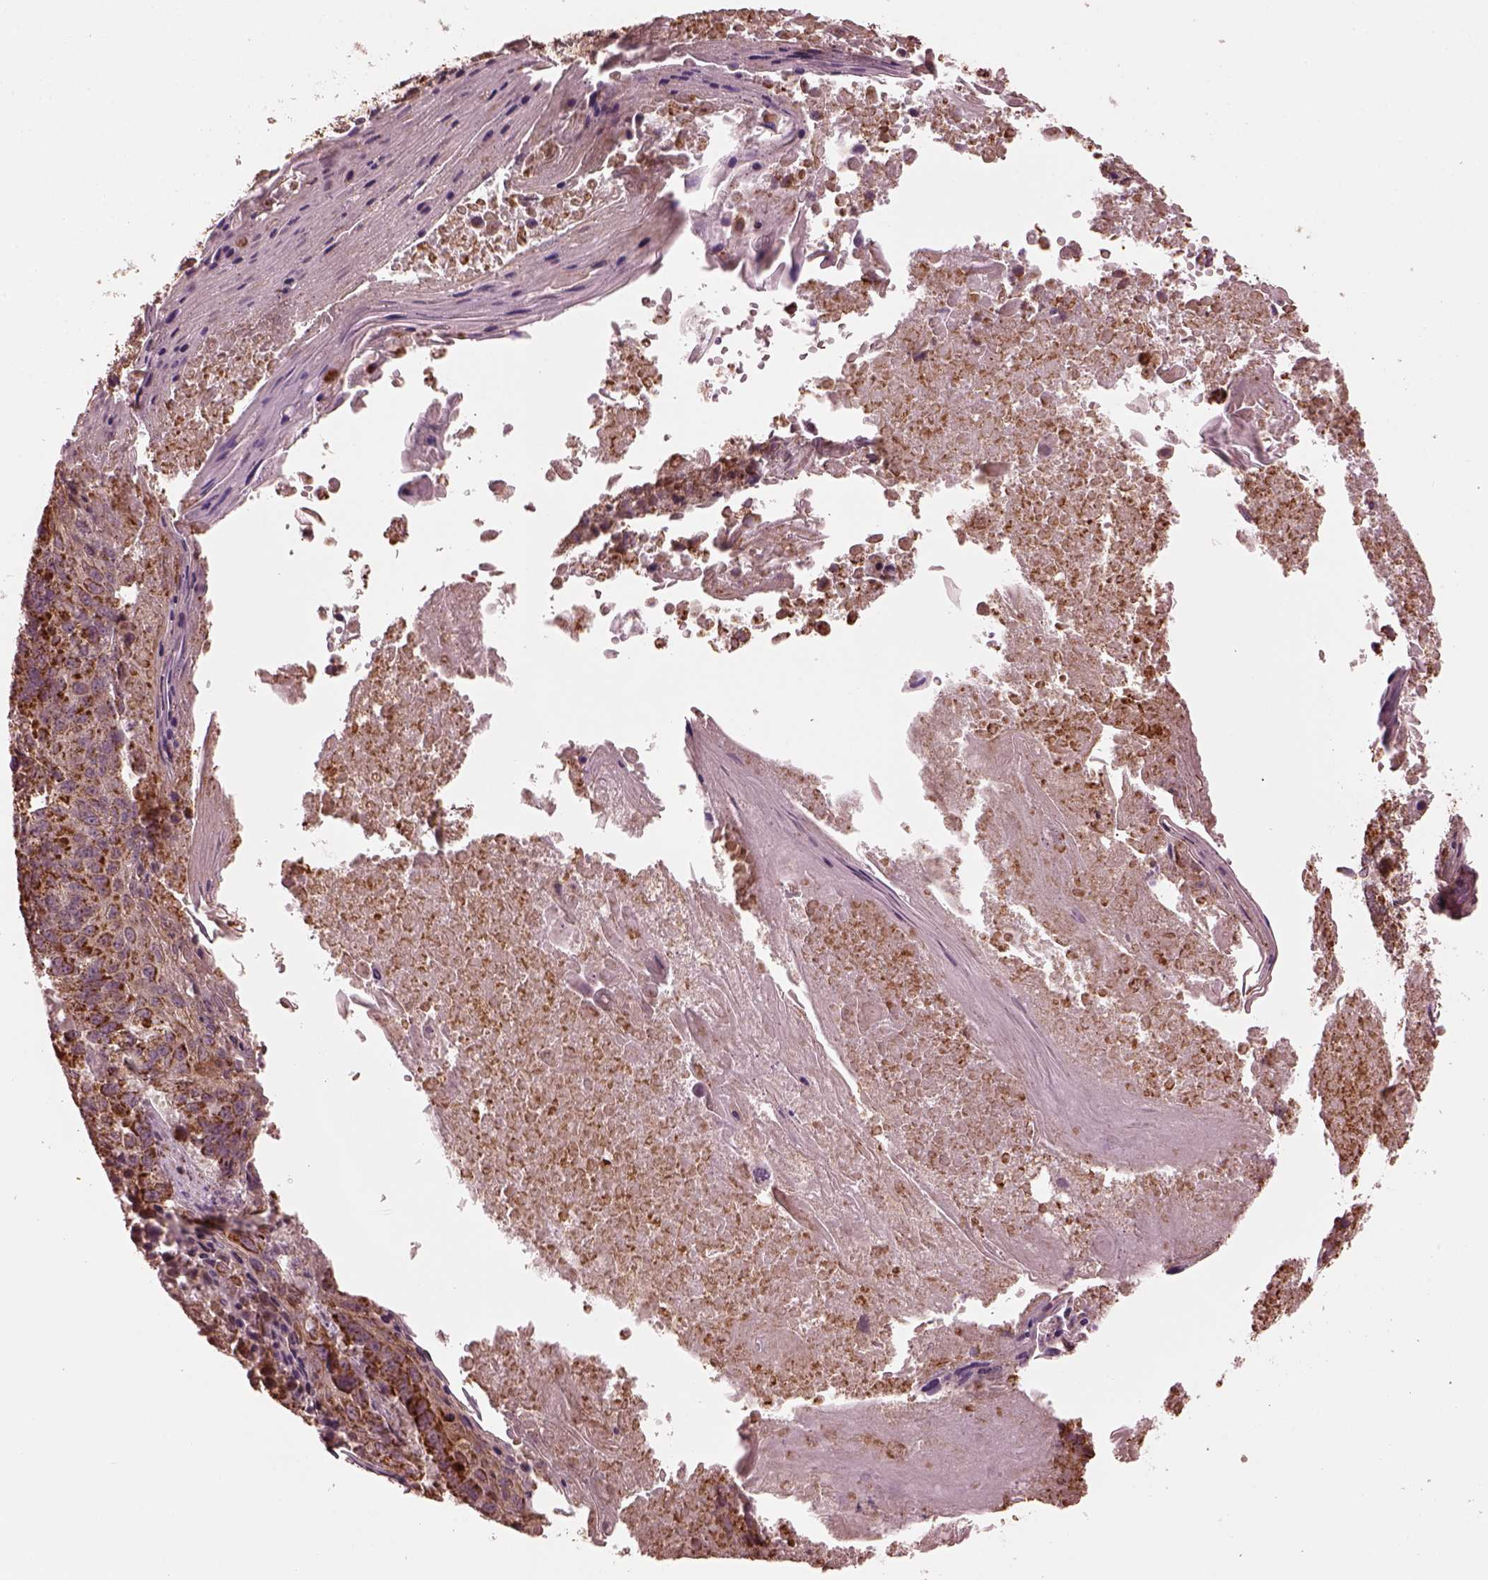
{"staining": {"intensity": "strong", "quantity": ">75%", "location": "cytoplasmic/membranous"}, "tissue": "lung cancer", "cell_type": "Tumor cells", "image_type": "cancer", "snomed": [{"axis": "morphology", "description": "Squamous cell carcinoma, NOS"}, {"axis": "topography", "description": "Lung"}], "caption": "Protein staining by immunohistochemistry (IHC) exhibits strong cytoplasmic/membranous staining in approximately >75% of tumor cells in lung squamous cell carcinoma.", "gene": "NDUFB10", "patient": {"sex": "male", "age": 73}}